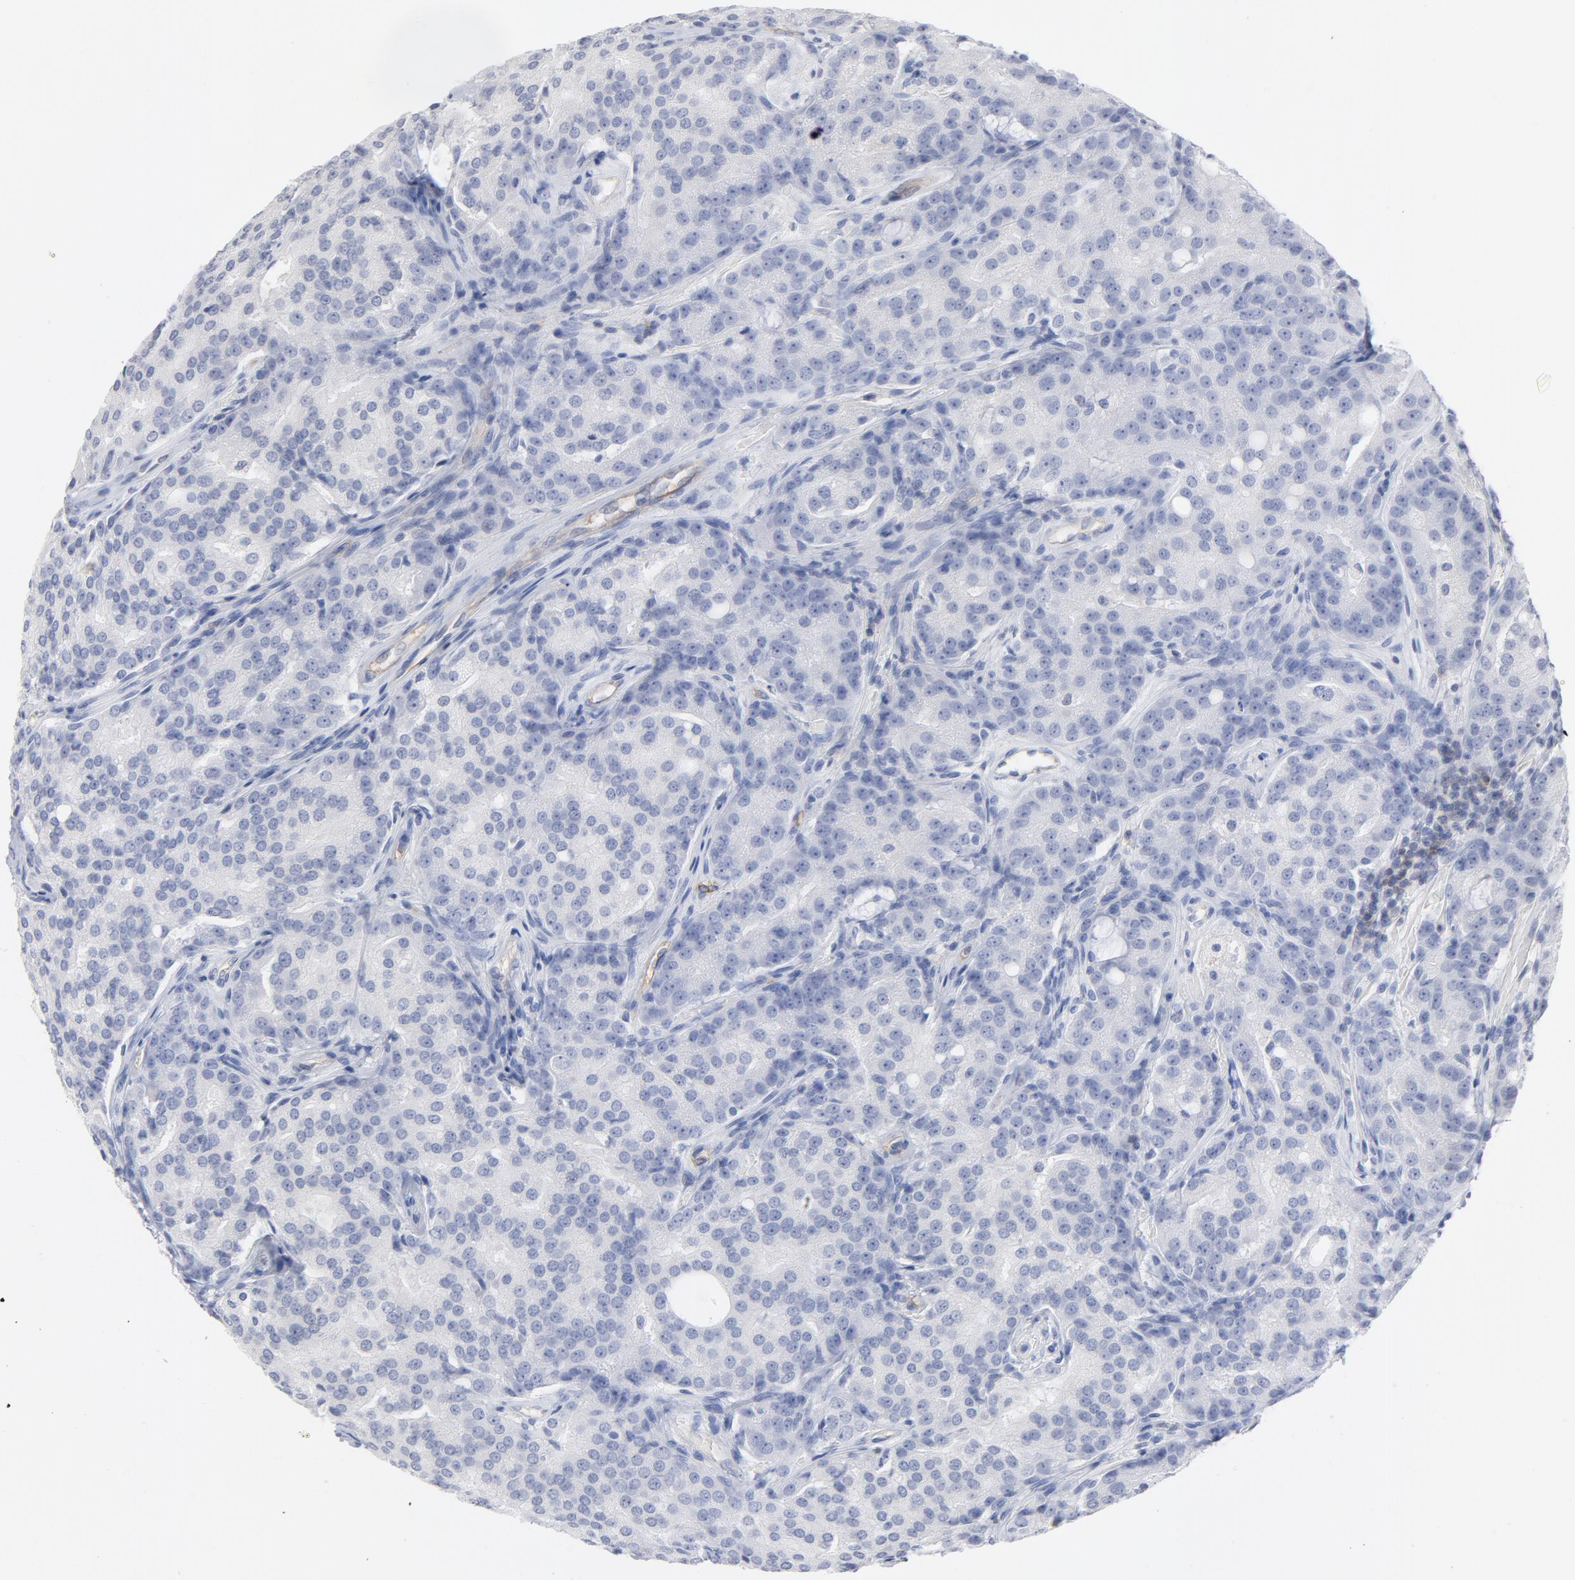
{"staining": {"intensity": "negative", "quantity": "none", "location": "none"}, "tissue": "prostate cancer", "cell_type": "Tumor cells", "image_type": "cancer", "snomed": [{"axis": "morphology", "description": "Adenocarcinoma, High grade"}, {"axis": "topography", "description": "Prostate"}], "caption": "High magnification brightfield microscopy of prostate cancer (adenocarcinoma (high-grade)) stained with DAB (3,3'-diaminobenzidine) (brown) and counterstained with hematoxylin (blue): tumor cells show no significant staining. Nuclei are stained in blue.", "gene": "P2RY8", "patient": {"sex": "male", "age": 72}}